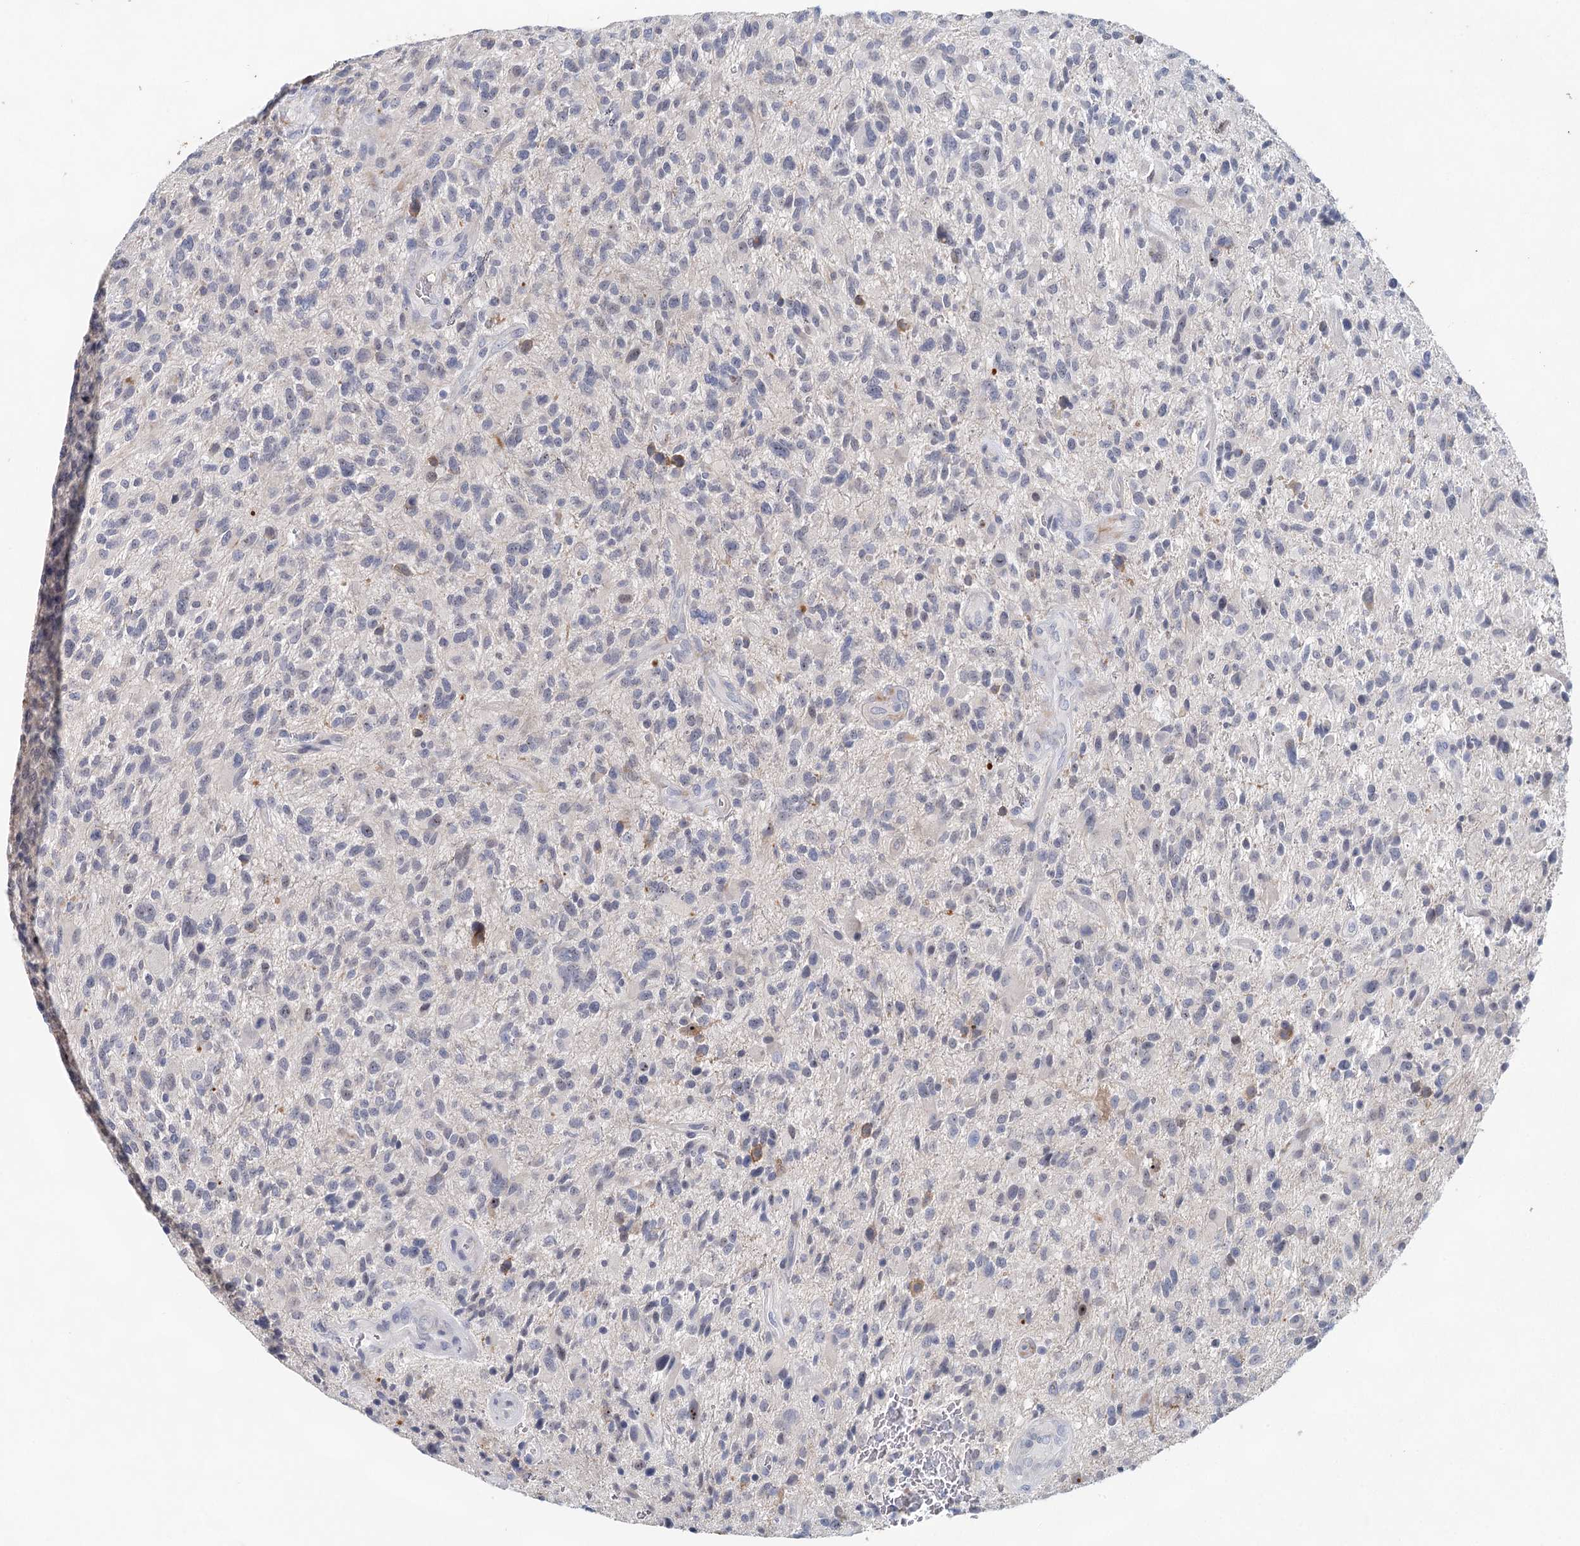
{"staining": {"intensity": "negative", "quantity": "none", "location": "none"}, "tissue": "glioma", "cell_type": "Tumor cells", "image_type": "cancer", "snomed": [{"axis": "morphology", "description": "Glioma, malignant, High grade"}, {"axis": "topography", "description": "Brain"}], "caption": "This micrograph is of glioma stained with immunohistochemistry (IHC) to label a protein in brown with the nuclei are counter-stained blue. There is no positivity in tumor cells.", "gene": "SLC19A3", "patient": {"sex": "male", "age": 47}}